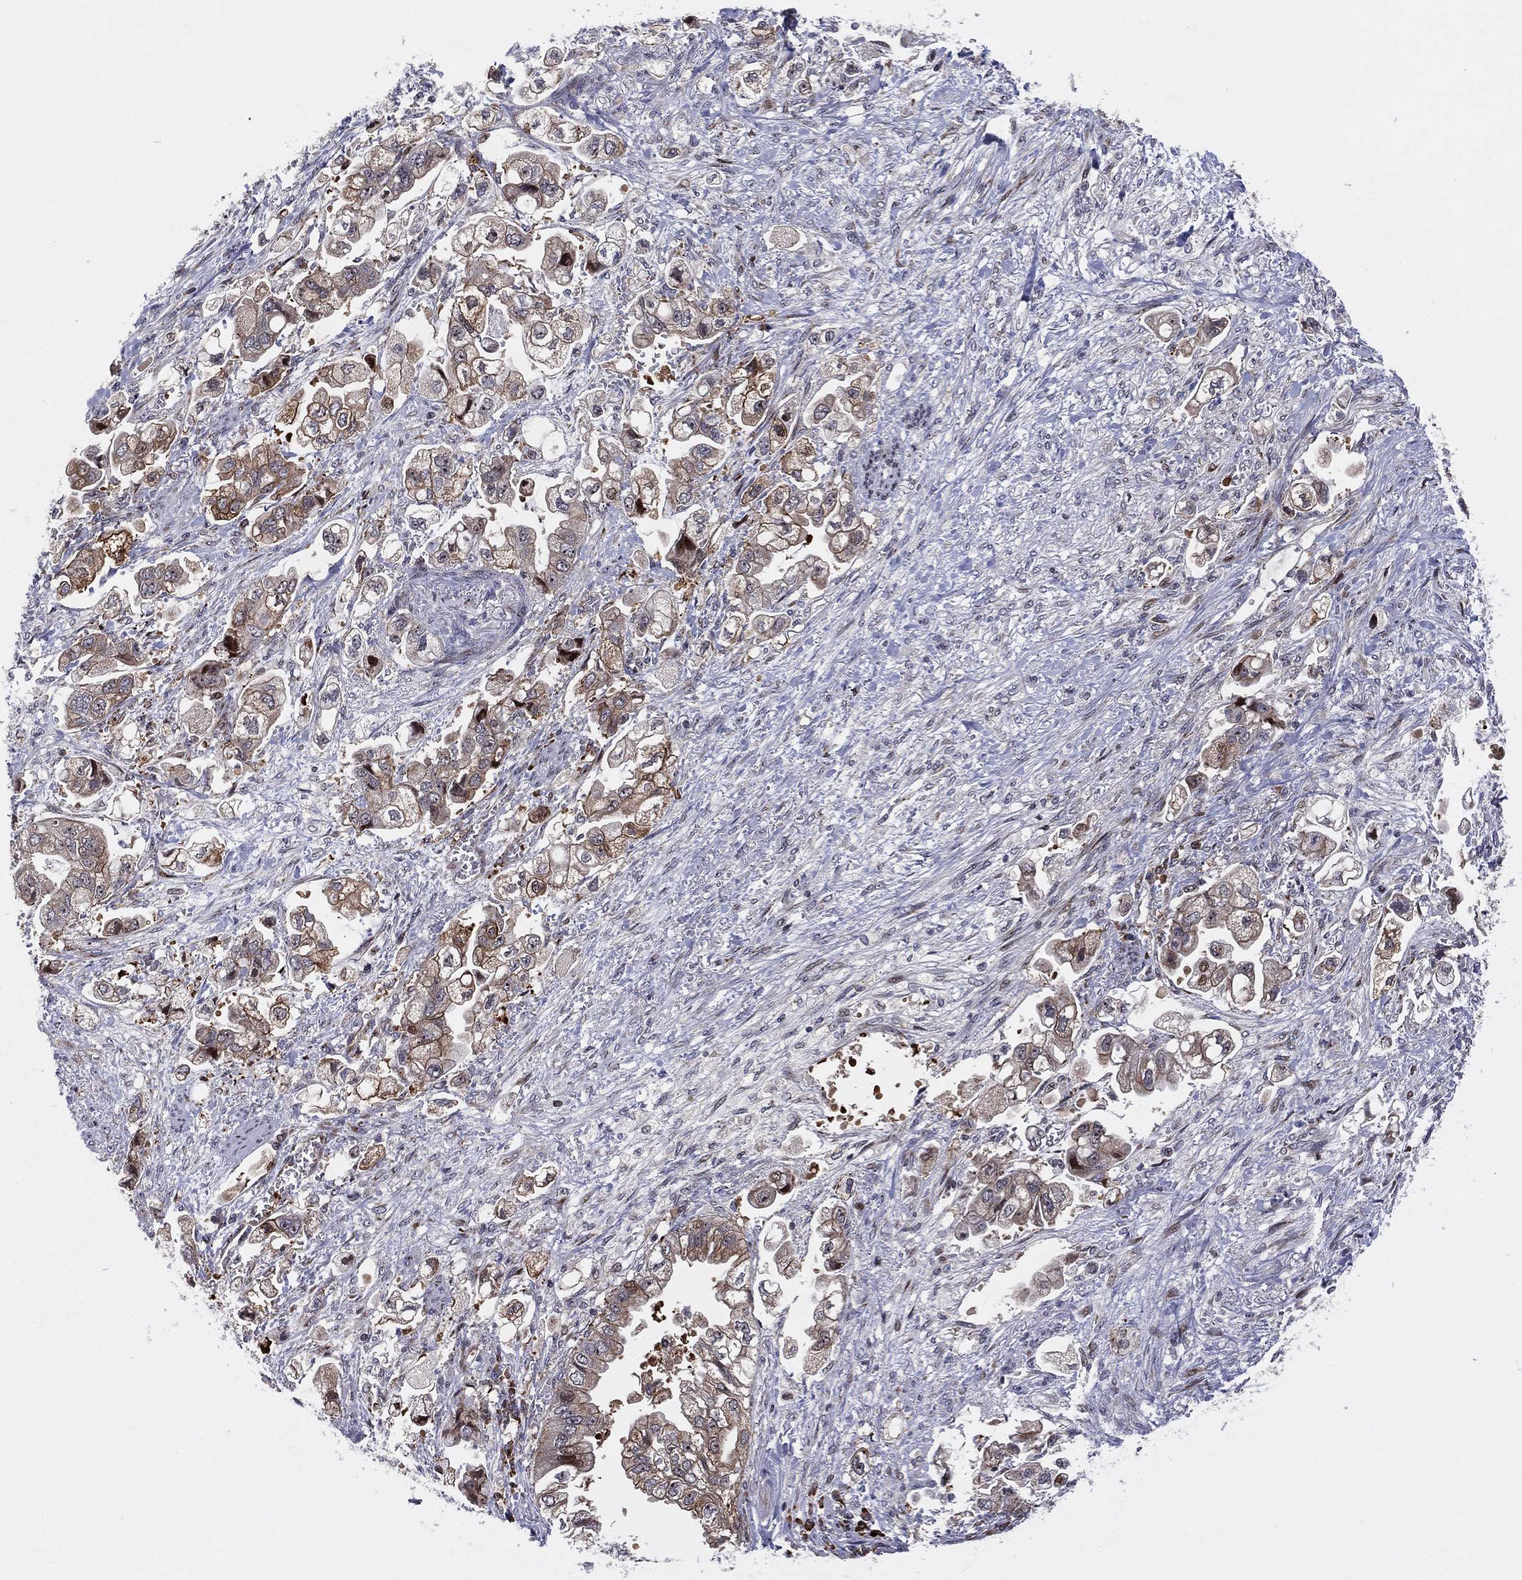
{"staining": {"intensity": "strong", "quantity": "25%-75%", "location": "cytoplasmic/membranous"}, "tissue": "stomach cancer", "cell_type": "Tumor cells", "image_type": "cancer", "snomed": [{"axis": "morphology", "description": "Normal tissue, NOS"}, {"axis": "morphology", "description": "Adenocarcinoma, NOS"}, {"axis": "topography", "description": "Stomach"}], "caption": "This is an image of immunohistochemistry (IHC) staining of stomach adenocarcinoma, which shows strong expression in the cytoplasmic/membranous of tumor cells.", "gene": "VHL", "patient": {"sex": "male", "age": 62}}